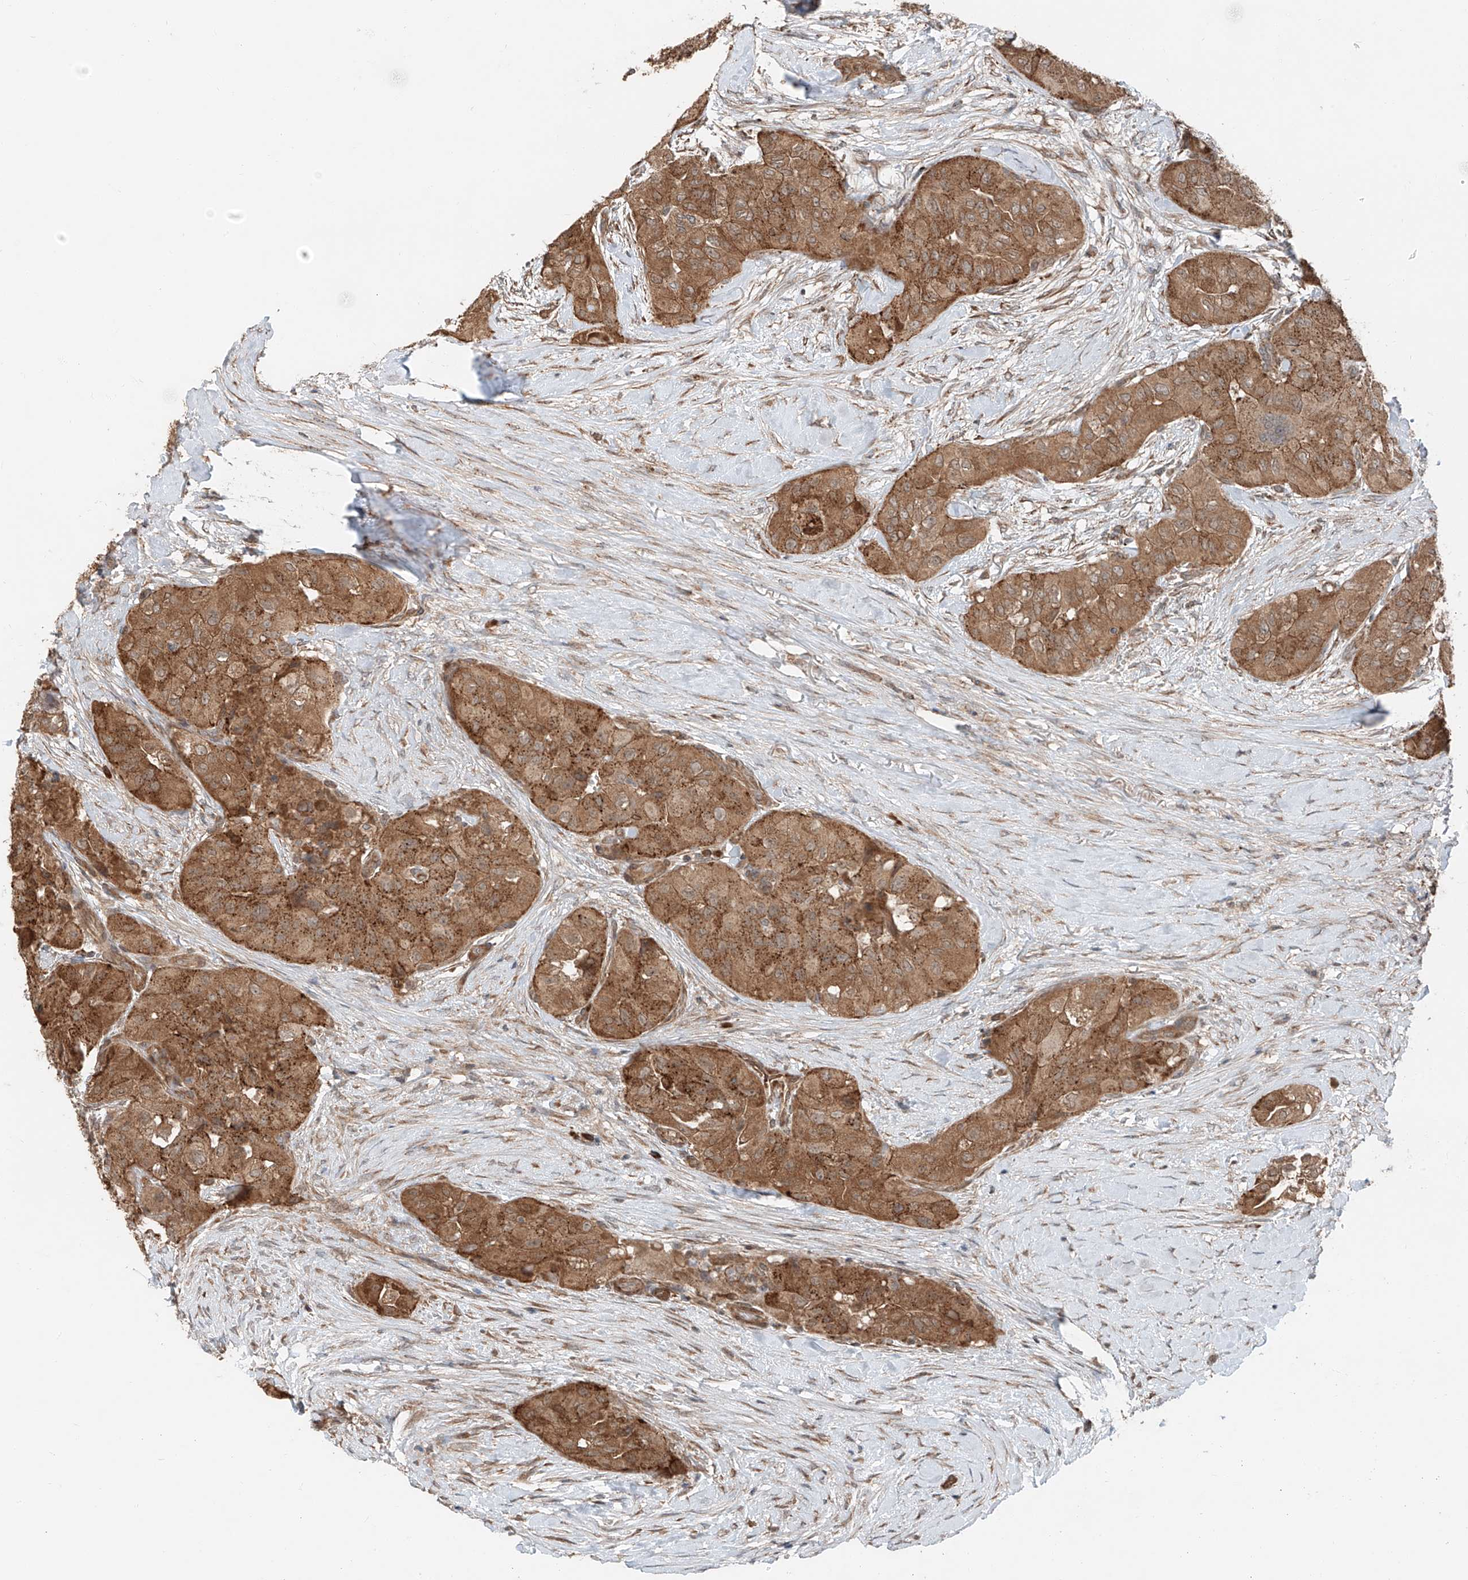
{"staining": {"intensity": "moderate", "quantity": ">75%", "location": "cytoplasmic/membranous"}, "tissue": "thyroid cancer", "cell_type": "Tumor cells", "image_type": "cancer", "snomed": [{"axis": "morphology", "description": "Papillary adenocarcinoma, NOS"}, {"axis": "topography", "description": "Thyroid gland"}], "caption": "Thyroid cancer was stained to show a protein in brown. There is medium levels of moderate cytoplasmic/membranous positivity in approximately >75% of tumor cells. (DAB (3,3'-diaminobenzidine) IHC with brightfield microscopy, high magnification).", "gene": "CEP162", "patient": {"sex": "female", "age": 59}}